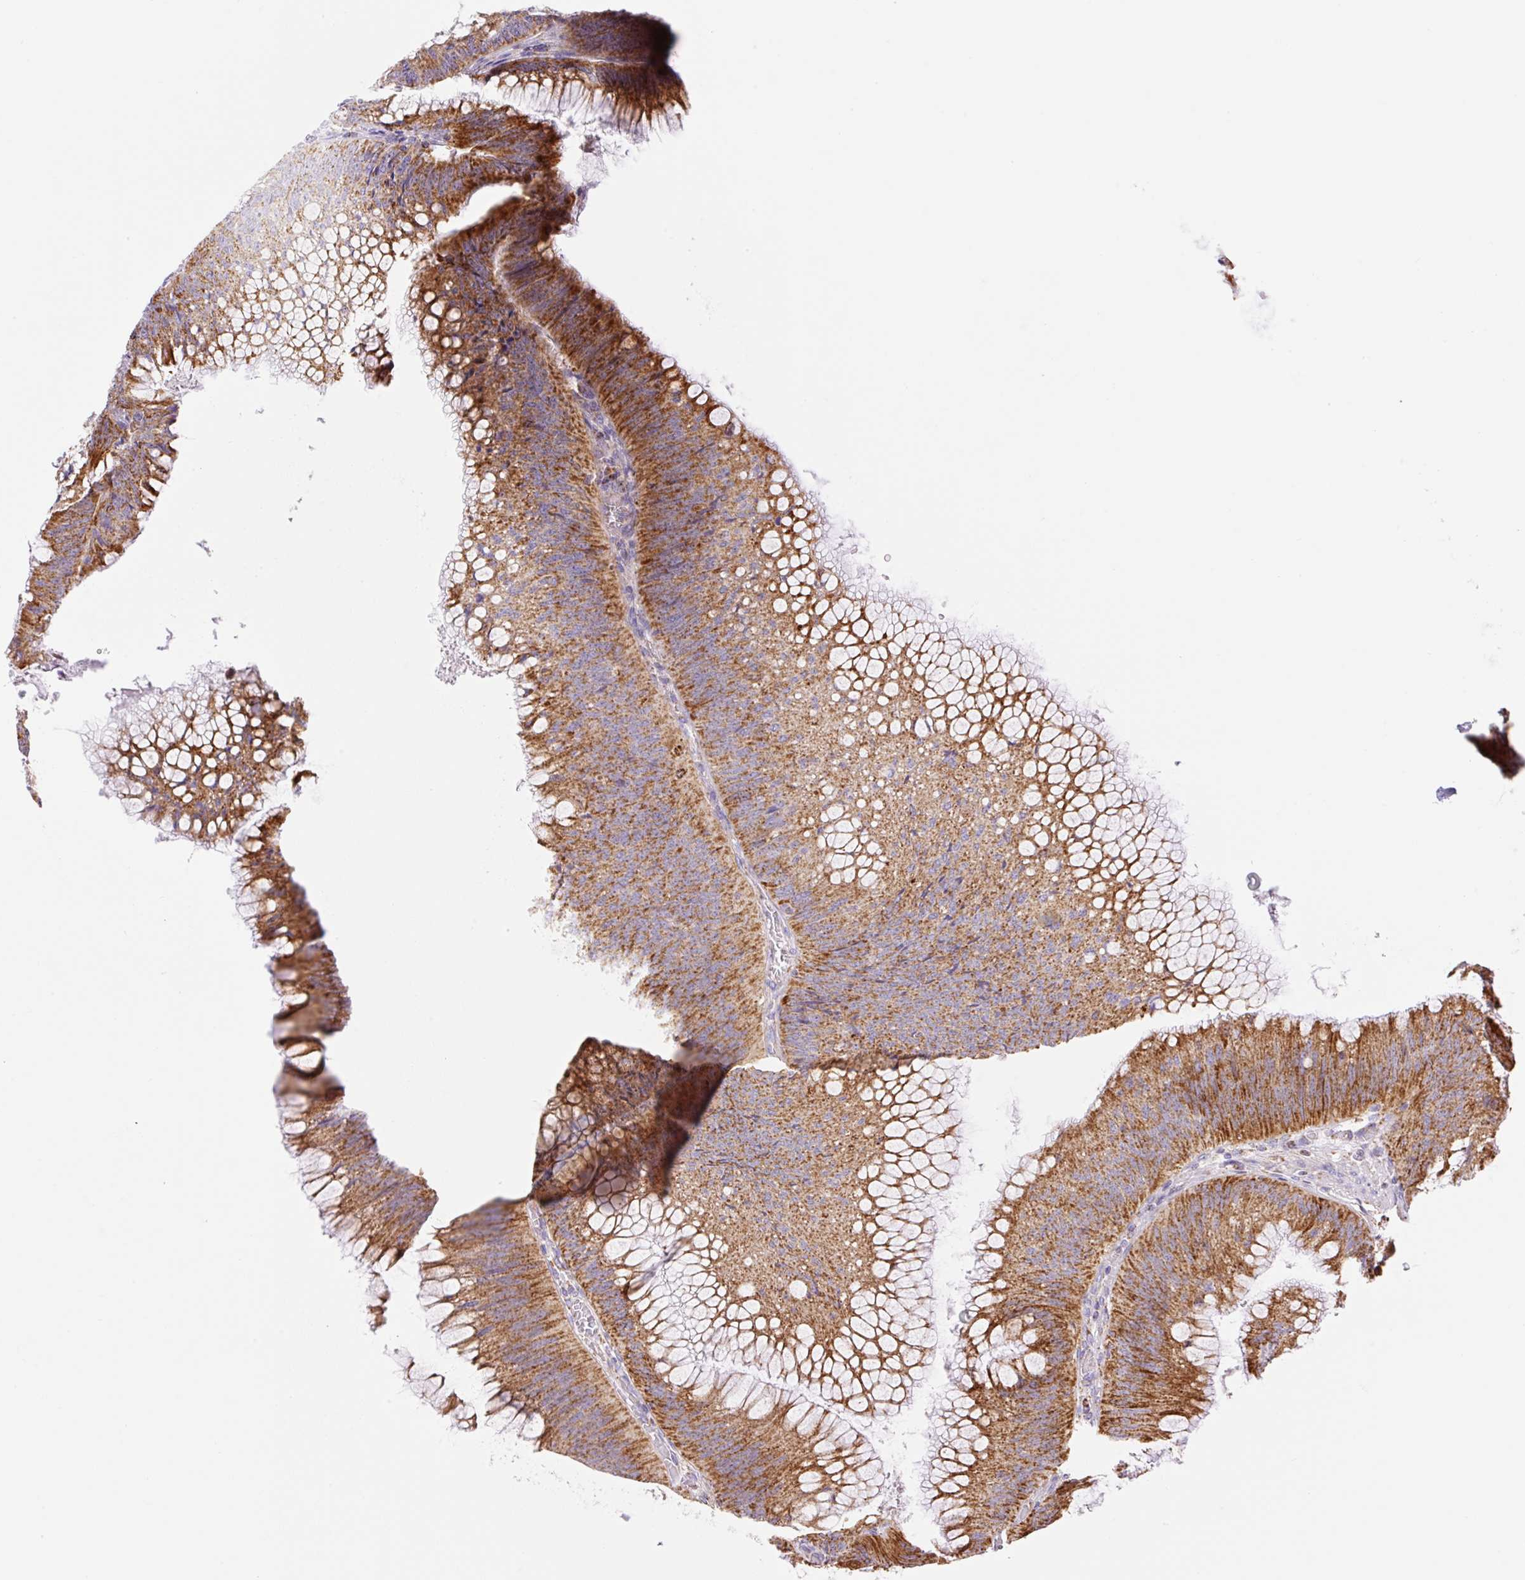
{"staining": {"intensity": "moderate", "quantity": ">75%", "location": "cytoplasmic/membranous"}, "tissue": "colorectal cancer", "cell_type": "Tumor cells", "image_type": "cancer", "snomed": [{"axis": "morphology", "description": "Adenocarcinoma, NOS"}, {"axis": "topography", "description": "Rectum"}], "caption": "Moderate cytoplasmic/membranous expression for a protein is appreciated in about >75% of tumor cells of colorectal adenocarcinoma using IHC.", "gene": "ETNK2", "patient": {"sex": "female", "age": 72}}